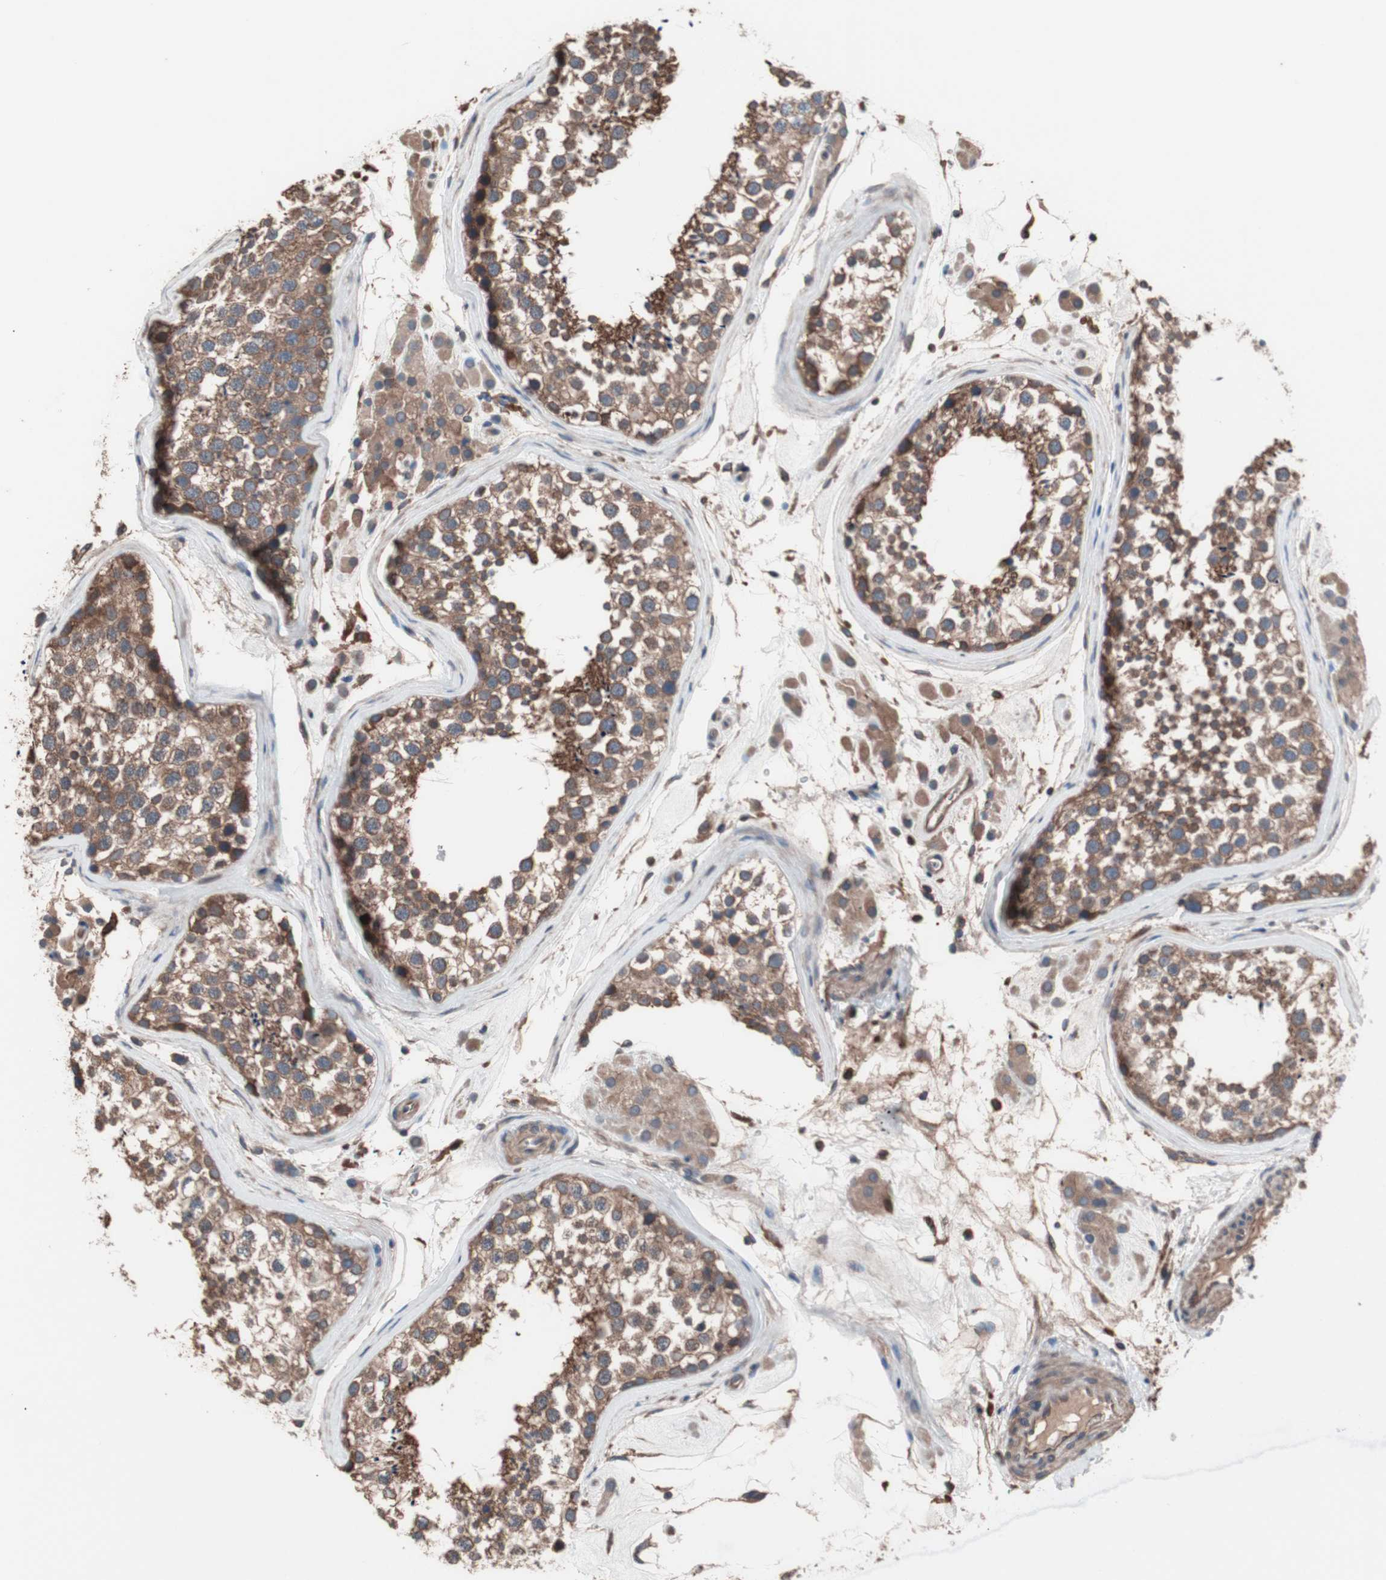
{"staining": {"intensity": "moderate", "quantity": ">75%", "location": "cytoplasmic/membranous"}, "tissue": "testis", "cell_type": "Cells in seminiferous ducts", "image_type": "normal", "snomed": [{"axis": "morphology", "description": "Normal tissue, NOS"}, {"axis": "topography", "description": "Testis"}], "caption": "The micrograph exhibits immunohistochemical staining of benign testis. There is moderate cytoplasmic/membranous positivity is present in about >75% of cells in seminiferous ducts. (brown staining indicates protein expression, while blue staining denotes nuclei).", "gene": "ATG7", "patient": {"sex": "male", "age": 46}}